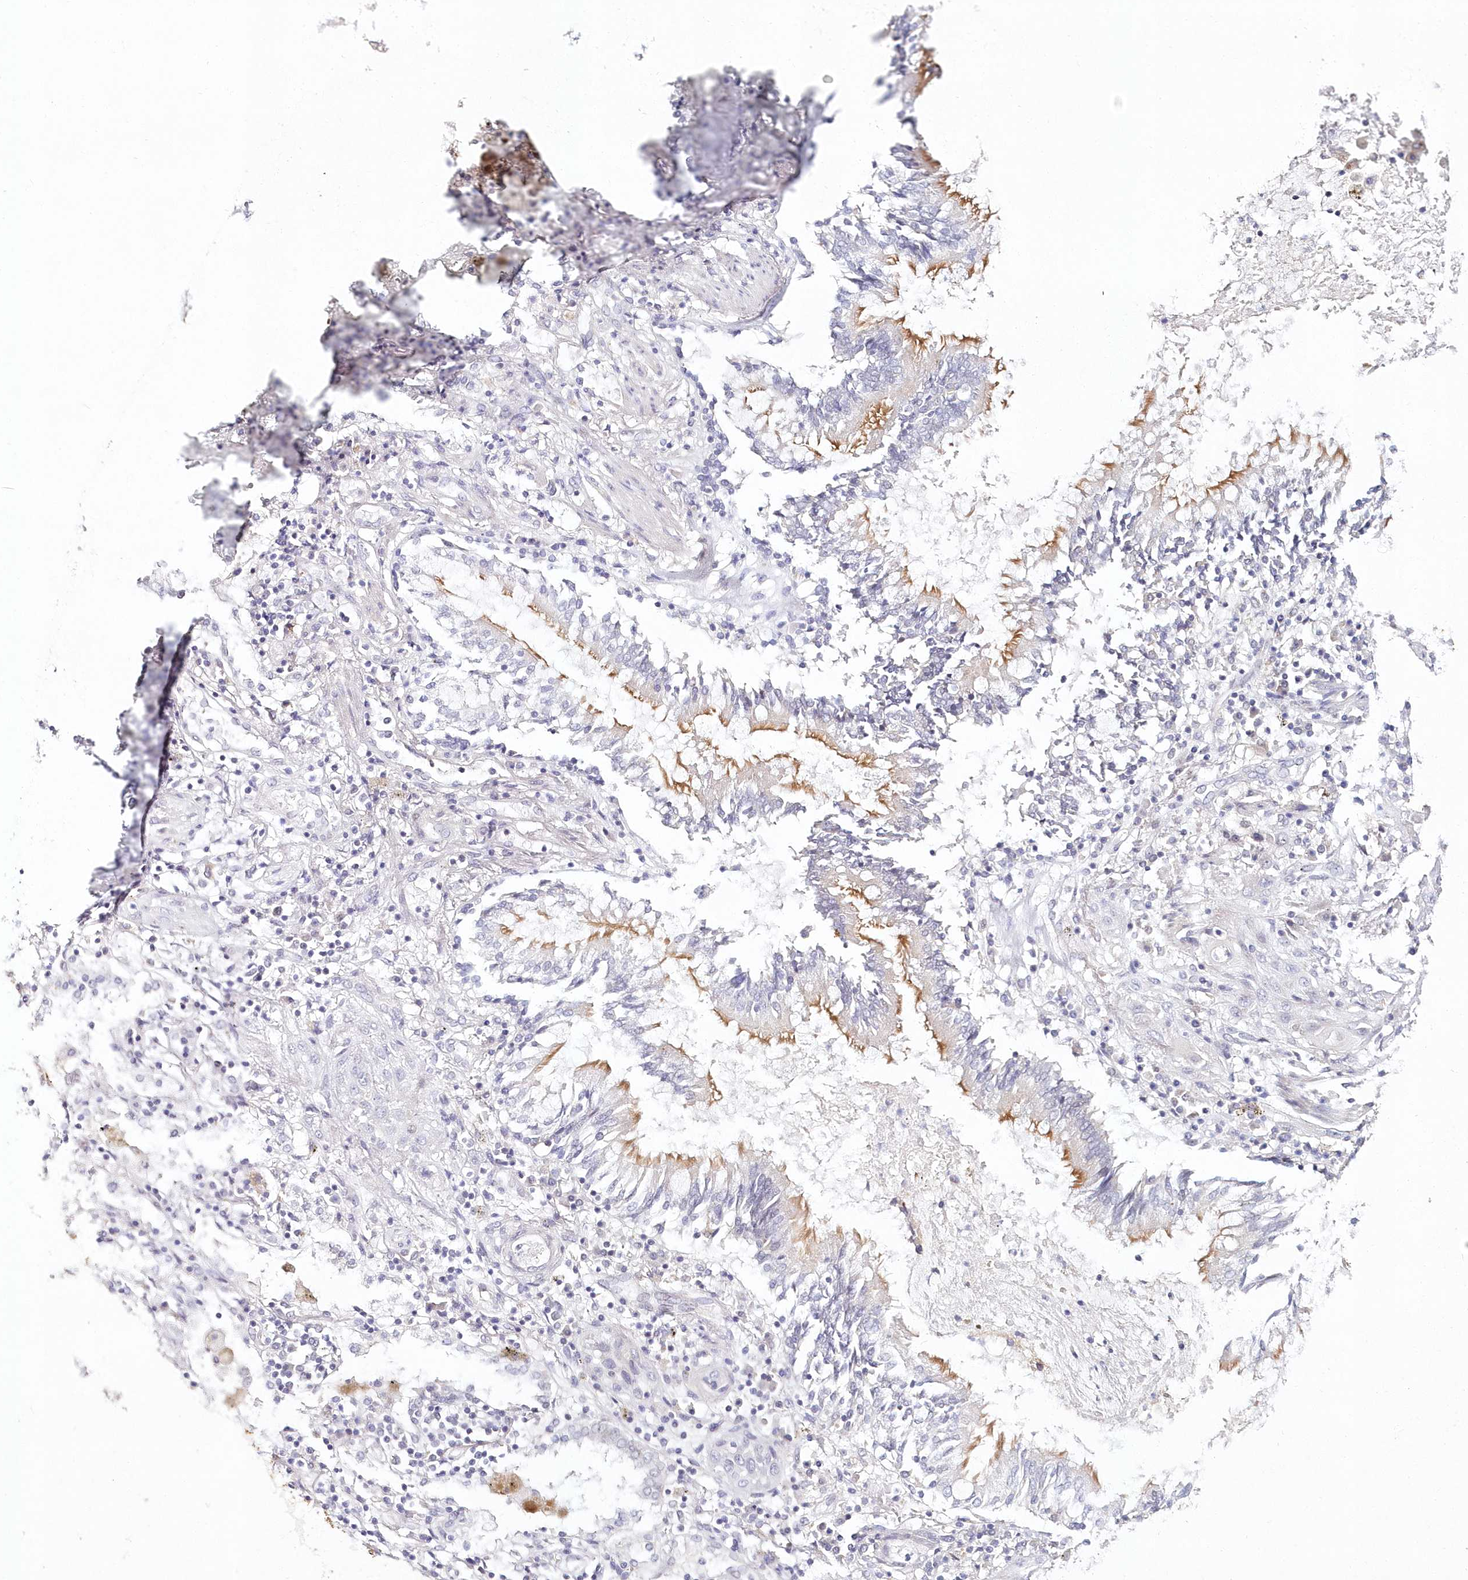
{"staining": {"intensity": "negative", "quantity": "none", "location": "none"}, "tissue": "lung cancer", "cell_type": "Tumor cells", "image_type": "cancer", "snomed": [{"axis": "morphology", "description": "Squamous cell carcinoma, NOS"}, {"axis": "topography", "description": "Lung"}], "caption": "Lung squamous cell carcinoma stained for a protein using immunohistochemistry (IHC) demonstrates no staining tumor cells.", "gene": "HYCC2", "patient": {"sex": "female", "age": 47}}